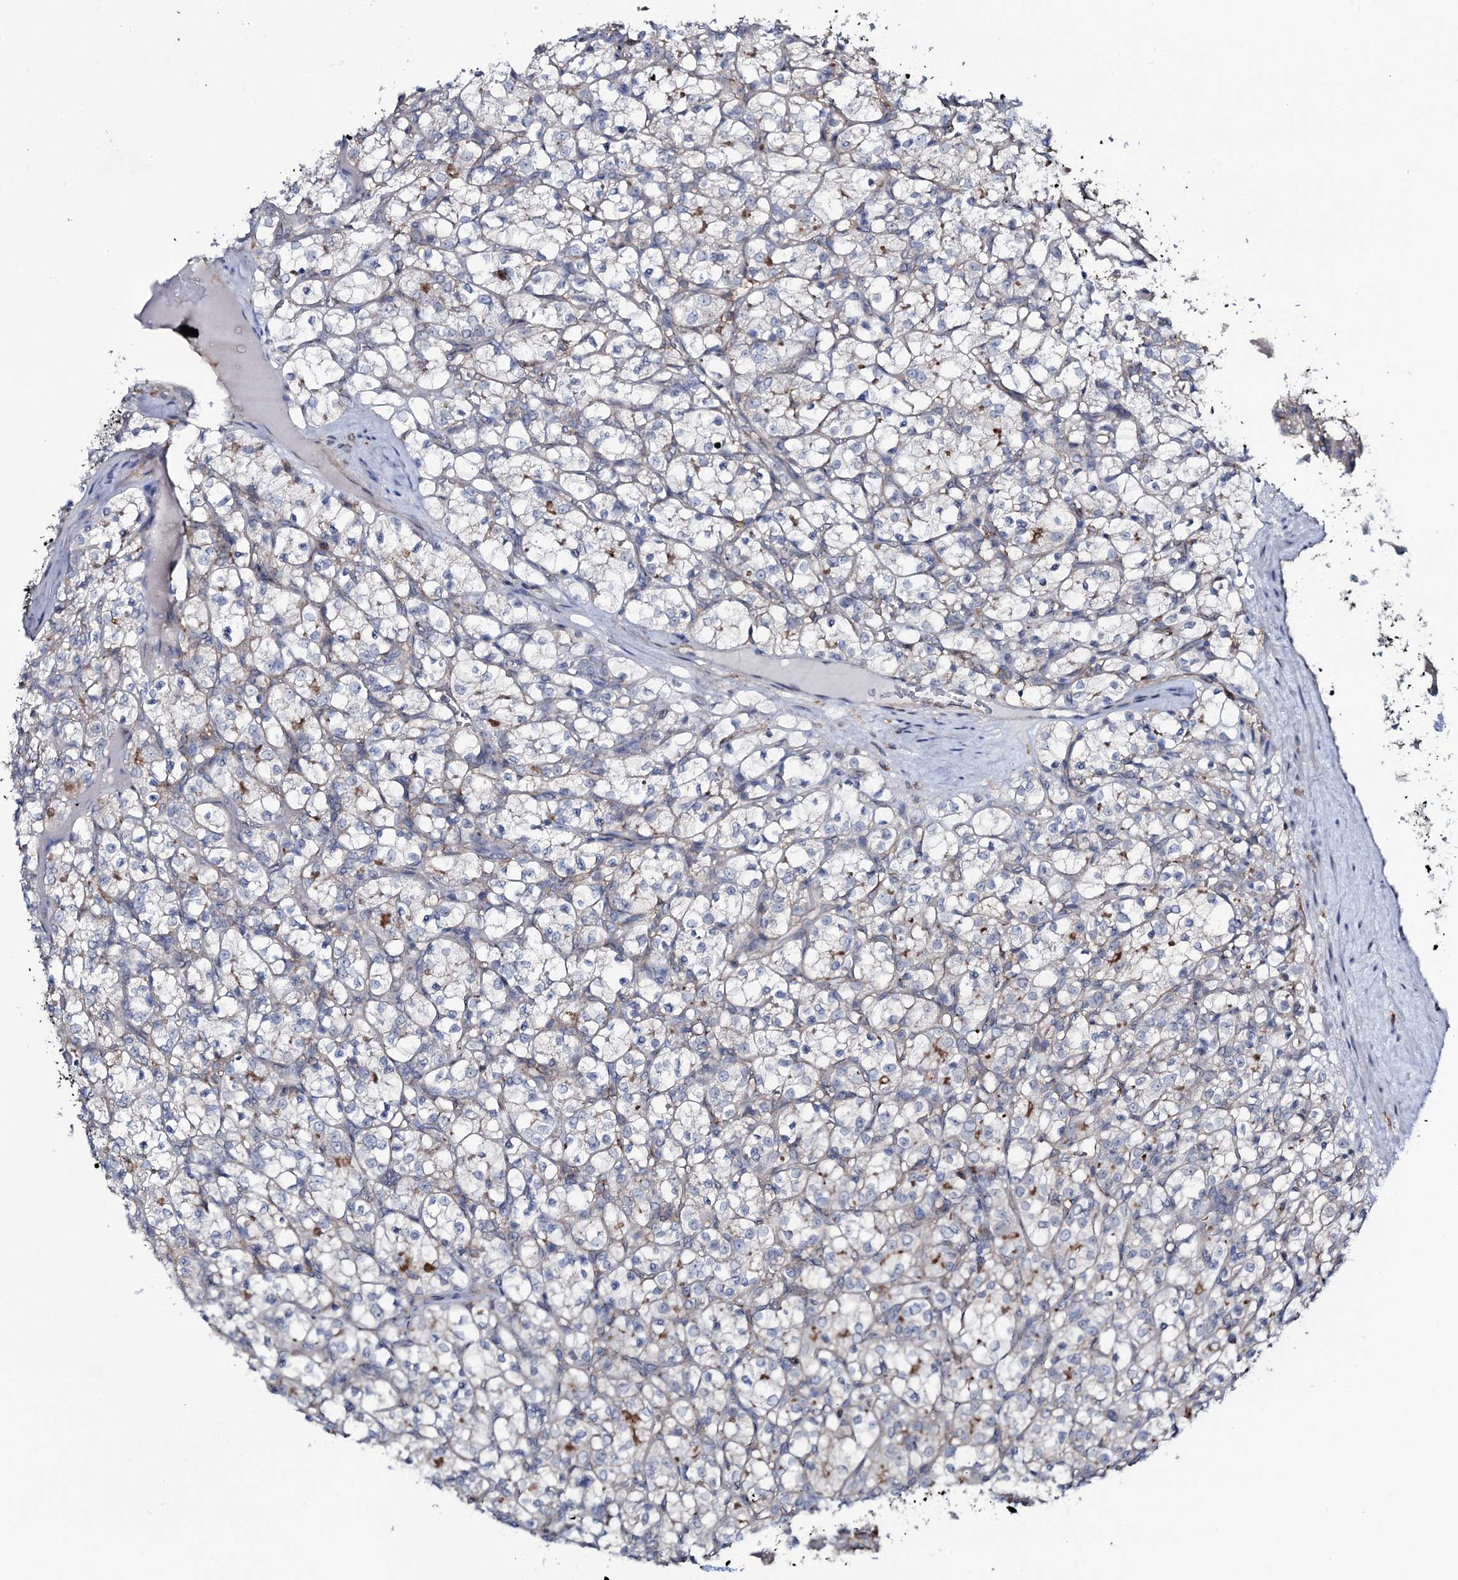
{"staining": {"intensity": "negative", "quantity": "none", "location": "none"}, "tissue": "renal cancer", "cell_type": "Tumor cells", "image_type": "cancer", "snomed": [{"axis": "morphology", "description": "Adenocarcinoma, NOS"}, {"axis": "topography", "description": "Kidney"}], "caption": "High magnification brightfield microscopy of renal adenocarcinoma stained with DAB (brown) and counterstained with hematoxylin (blue): tumor cells show no significant expression.", "gene": "SNAP23", "patient": {"sex": "female", "age": 69}}